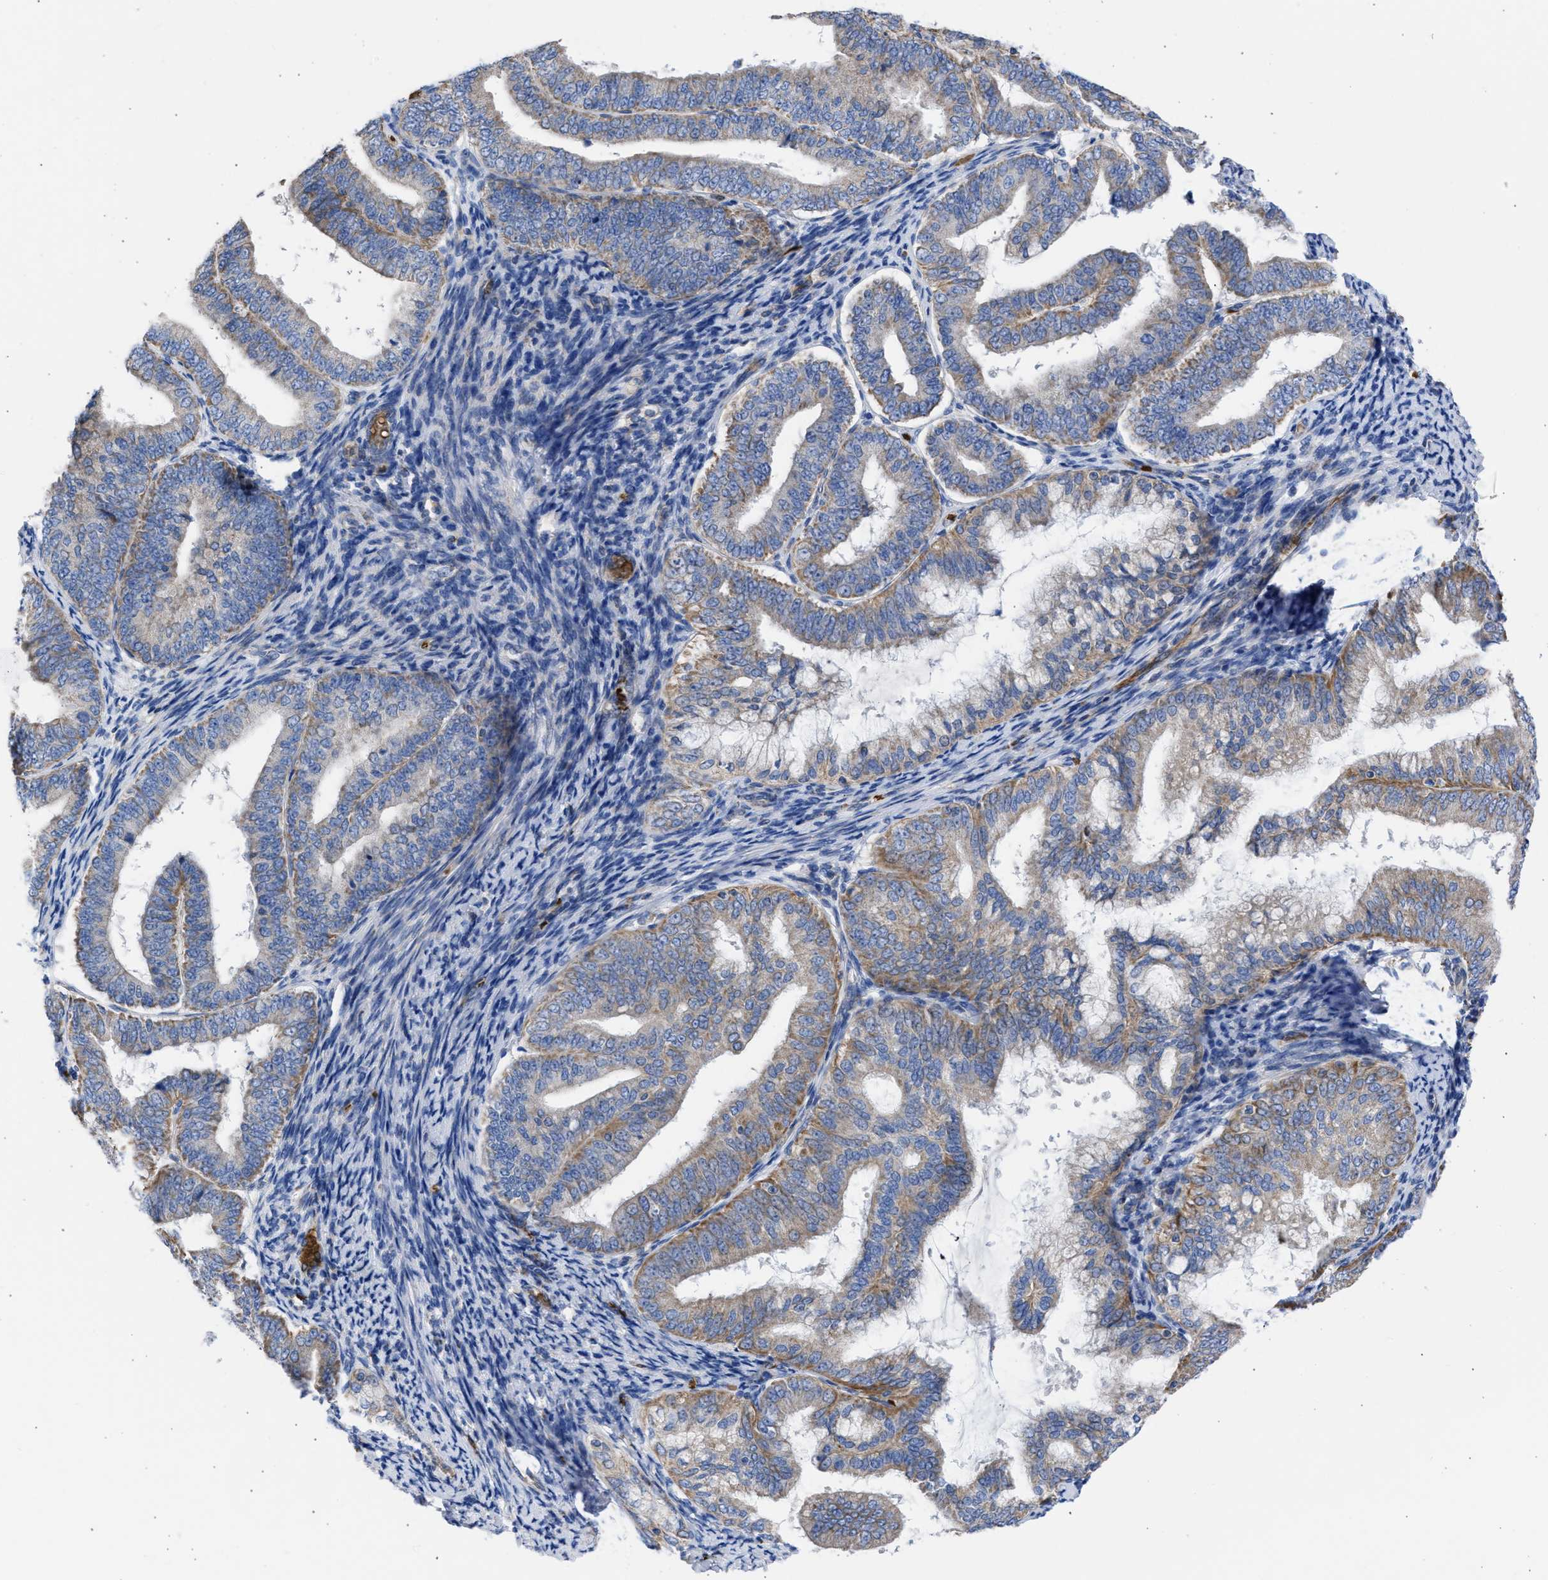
{"staining": {"intensity": "moderate", "quantity": ">75%", "location": "cytoplasmic/membranous"}, "tissue": "endometrial cancer", "cell_type": "Tumor cells", "image_type": "cancer", "snomed": [{"axis": "morphology", "description": "Adenocarcinoma, NOS"}, {"axis": "topography", "description": "Endometrium"}], "caption": "Moderate cytoplasmic/membranous positivity for a protein is seen in about >75% of tumor cells of adenocarcinoma (endometrial) using immunohistochemistry.", "gene": "BTG3", "patient": {"sex": "female", "age": 63}}